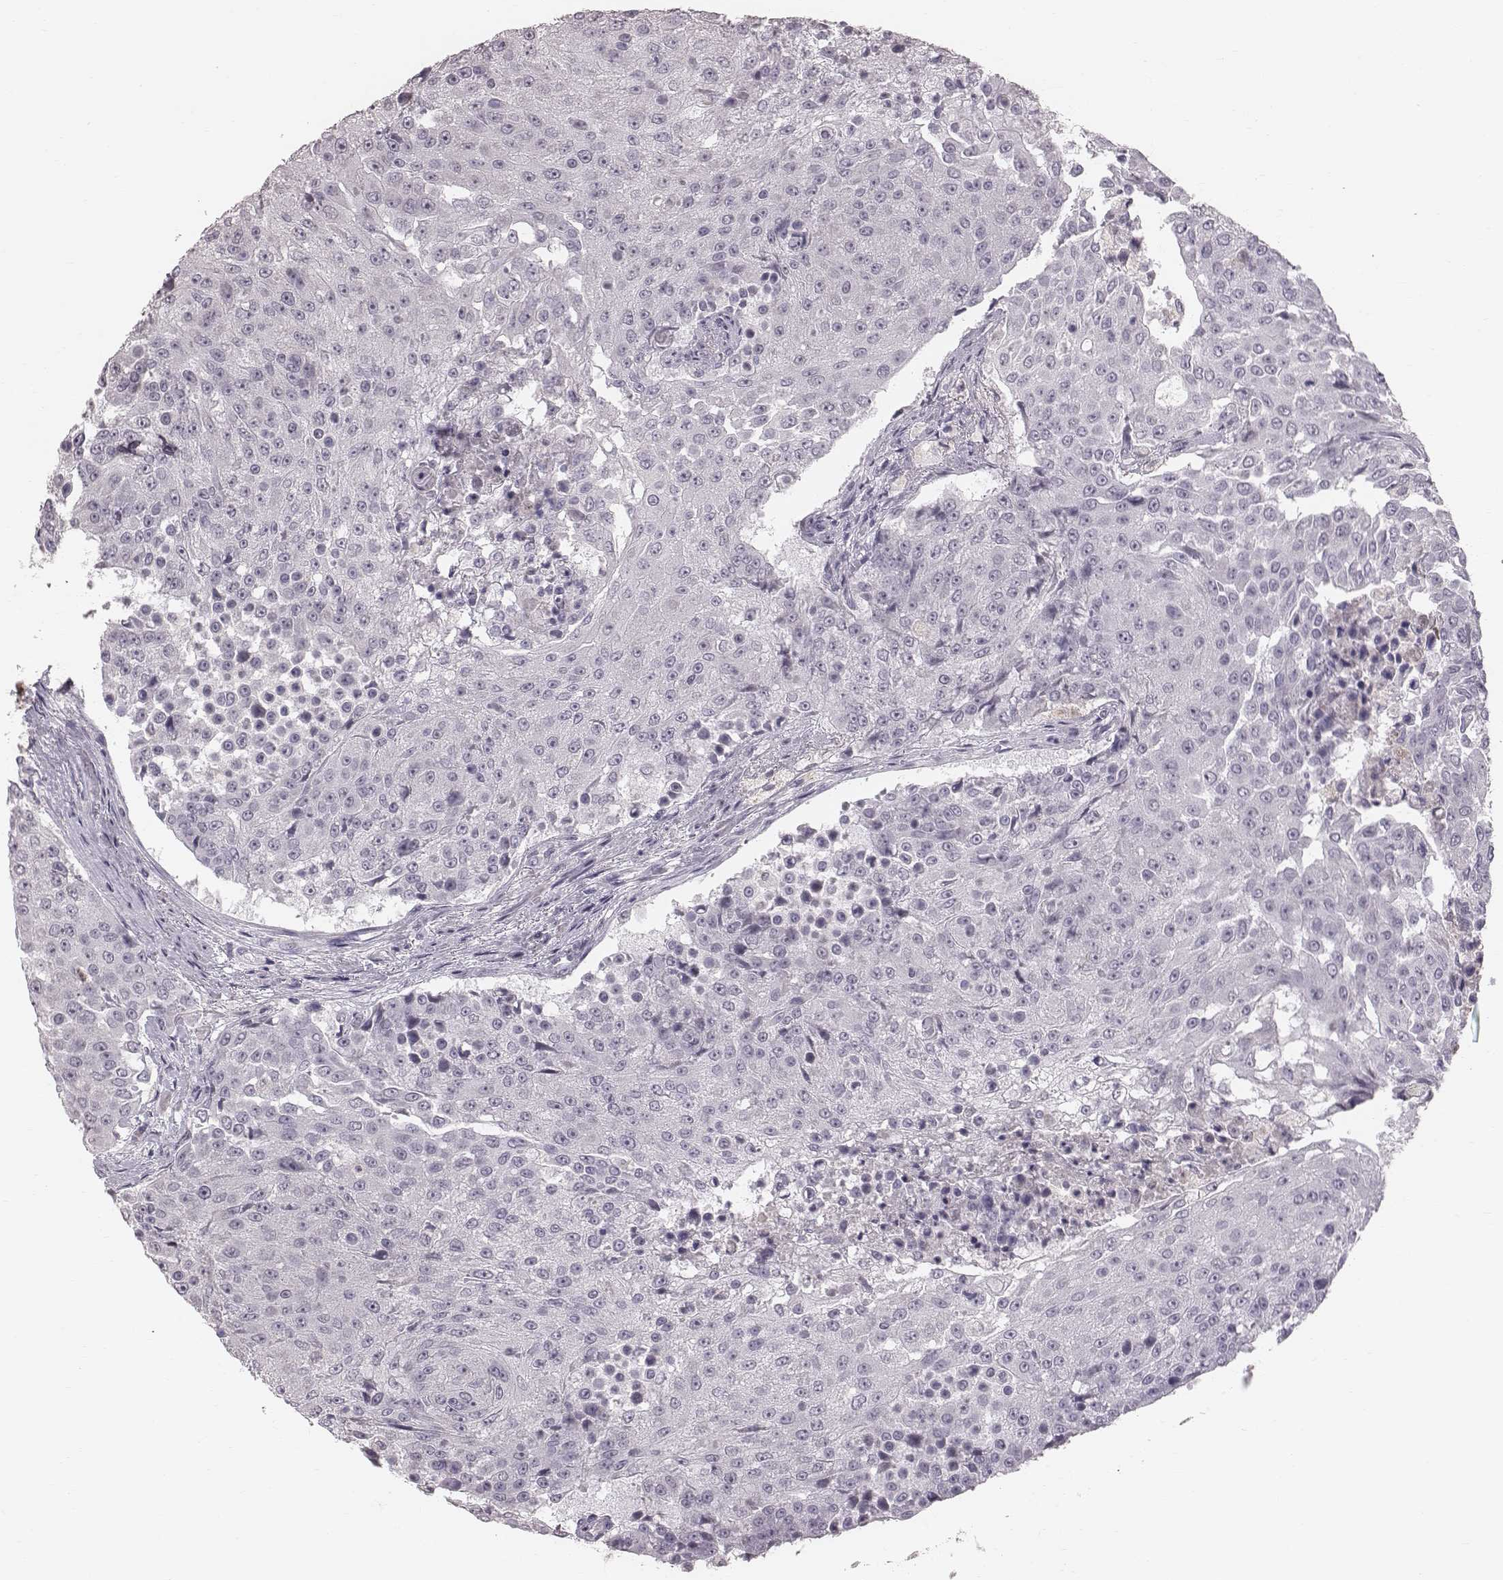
{"staining": {"intensity": "negative", "quantity": "none", "location": "none"}, "tissue": "urothelial cancer", "cell_type": "Tumor cells", "image_type": "cancer", "snomed": [{"axis": "morphology", "description": "Urothelial carcinoma, High grade"}, {"axis": "topography", "description": "Urinary bladder"}], "caption": "DAB immunohistochemical staining of high-grade urothelial carcinoma shows no significant staining in tumor cells.", "gene": "CFTR", "patient": {"sex": "female", "age": 63}}